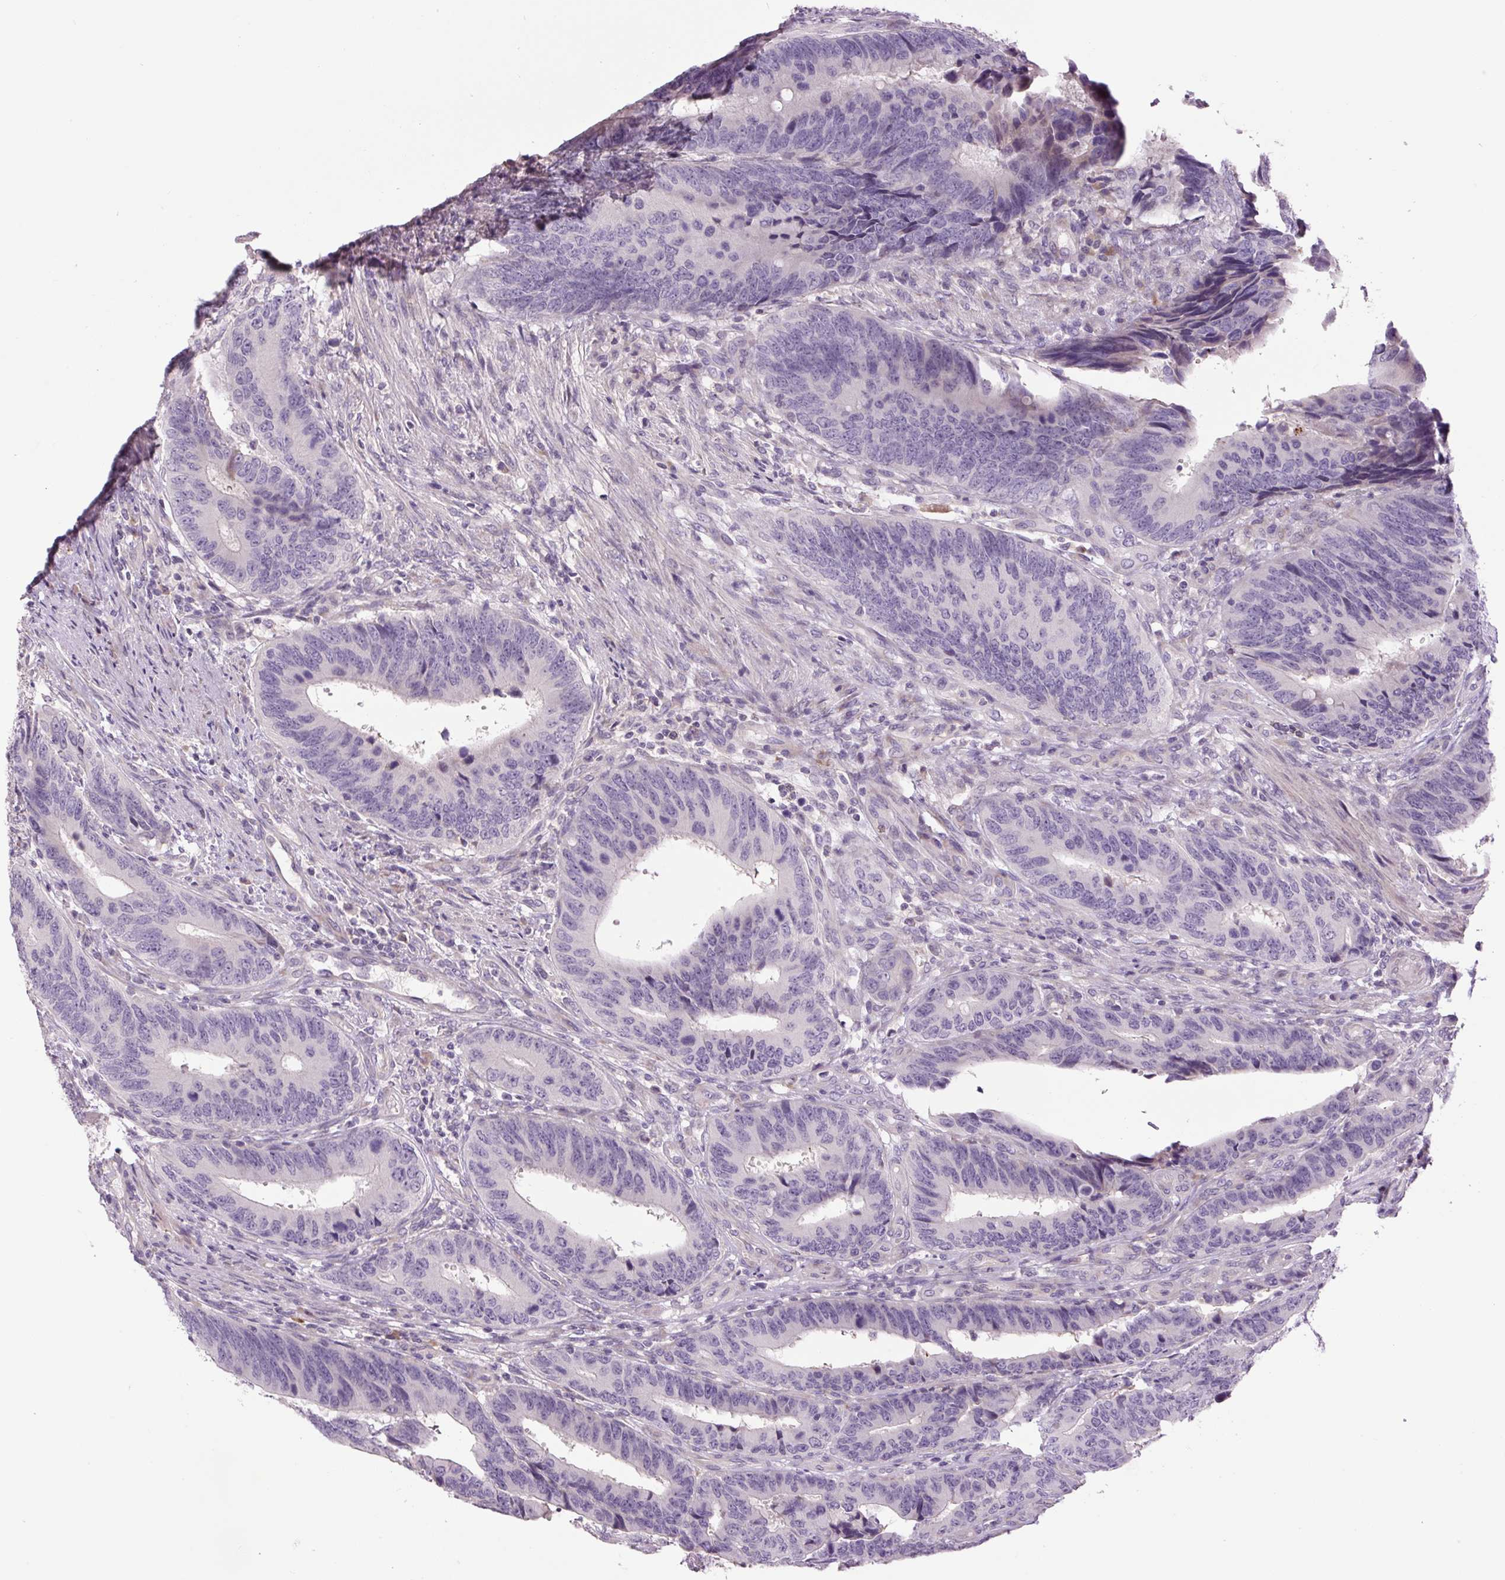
{"staining": {"intensity": "negative", "quantity": "none", "location": "none"}, "tissue": "colorectal cancer", "cell_type": "Tumor cells", "image_type": "cancer", "snomed": [{"axis": "morphology", "description": "Adenocarcinoma, NOS"}, {"axis": "topography", "description": "Colon"}], "caption": "Tumor cells are negative for brown protein staining in colorectal cancer.", "gene": "TMEM100", "patient": {"sex": "male", "age": 87}}